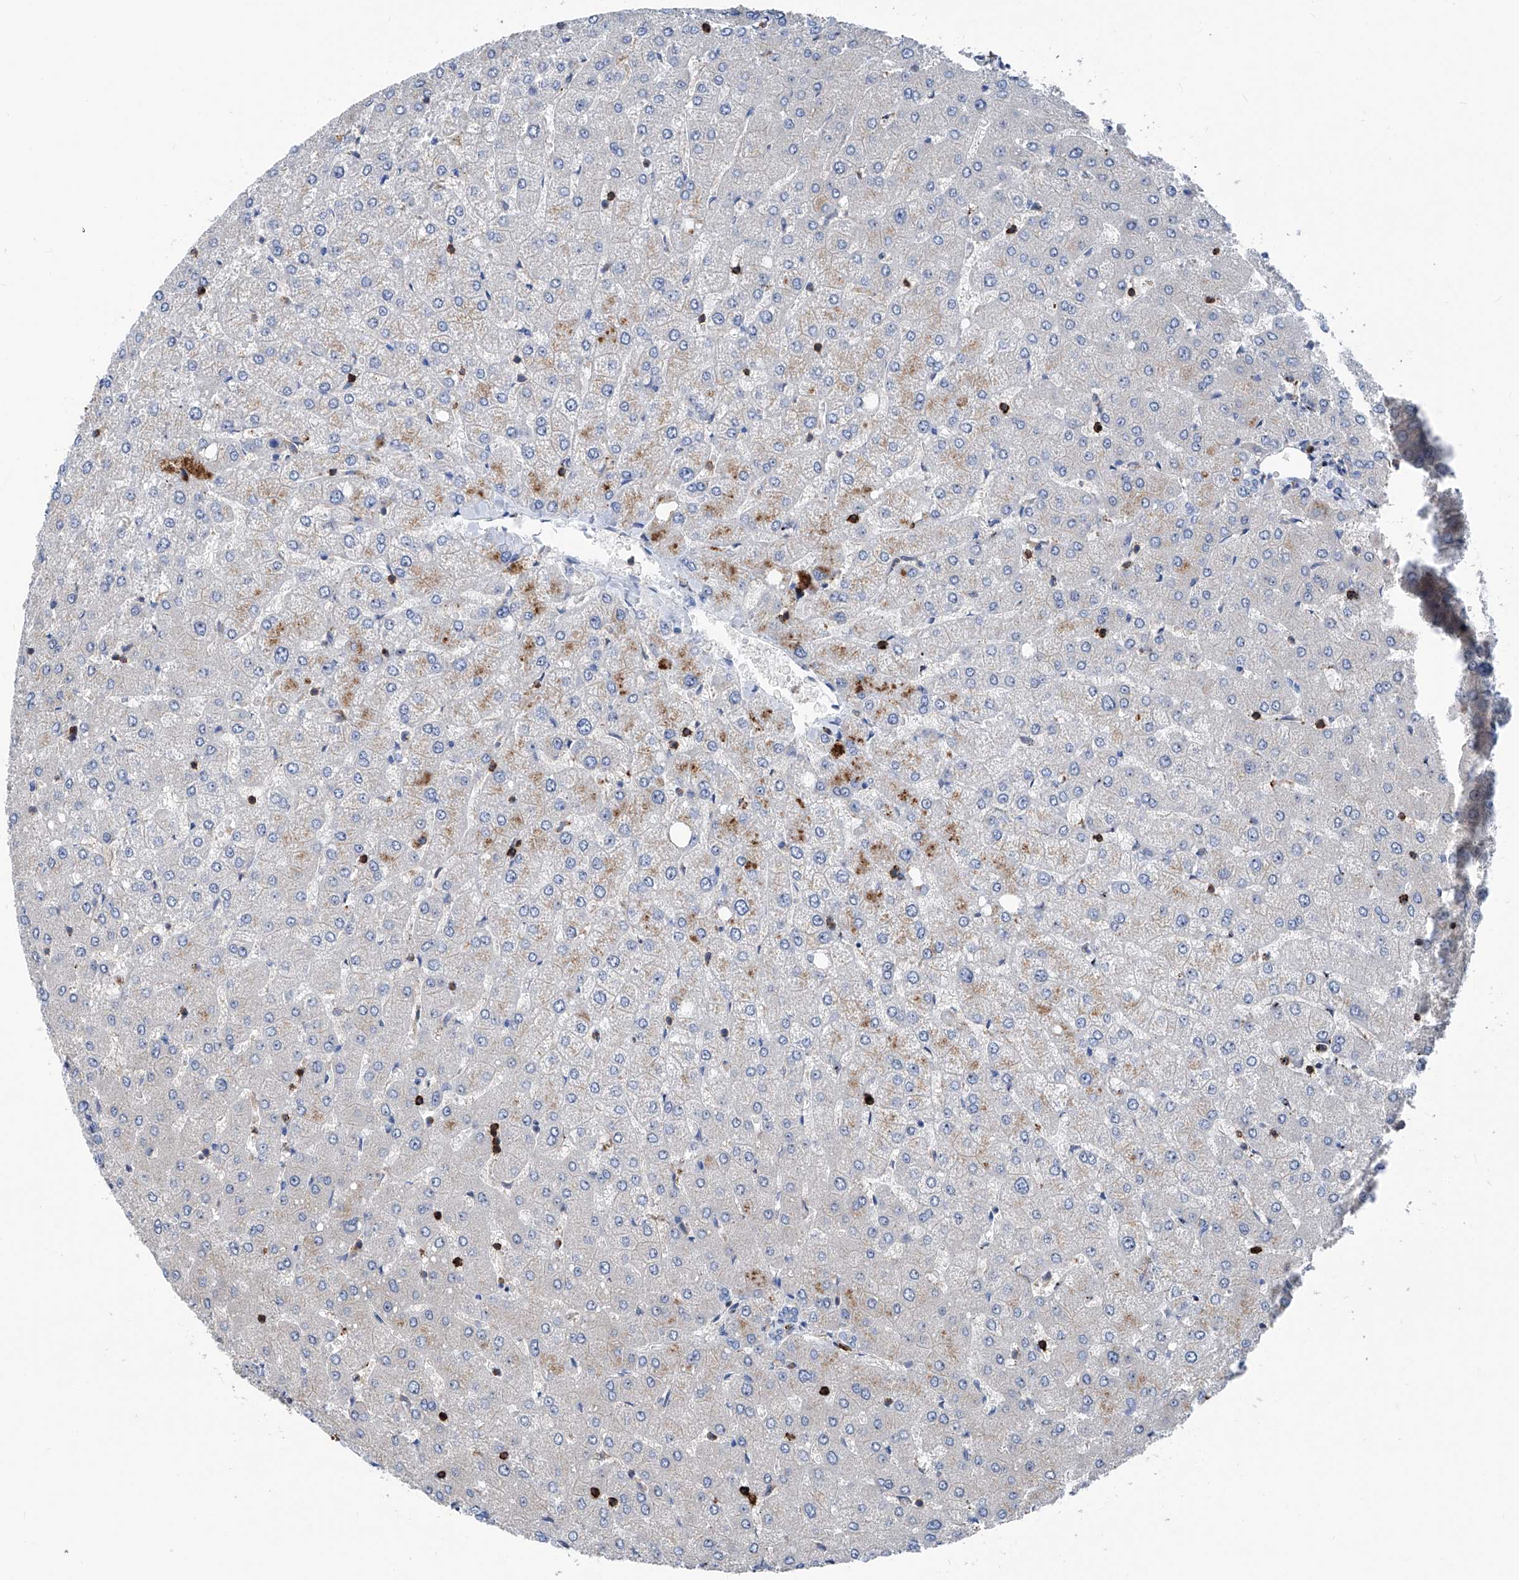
{"staining": {"intensity": "negative", "quantity": "none", "location": "none"}, "tissue": "liver", "cell_type": "Cholangiocytes", "image_type": "normal", "snomed": [{"axis": "morphology", "description": "Normal tissue, NOS"}, {"axis": "topography", "description": "Liver"}], "caption": "An IHC micrograph of benign liver is shown. There is no staining in cholangiocytes of liver.", "gene": "ZNF484", "patient": {"sex": "female", "age": 54}}